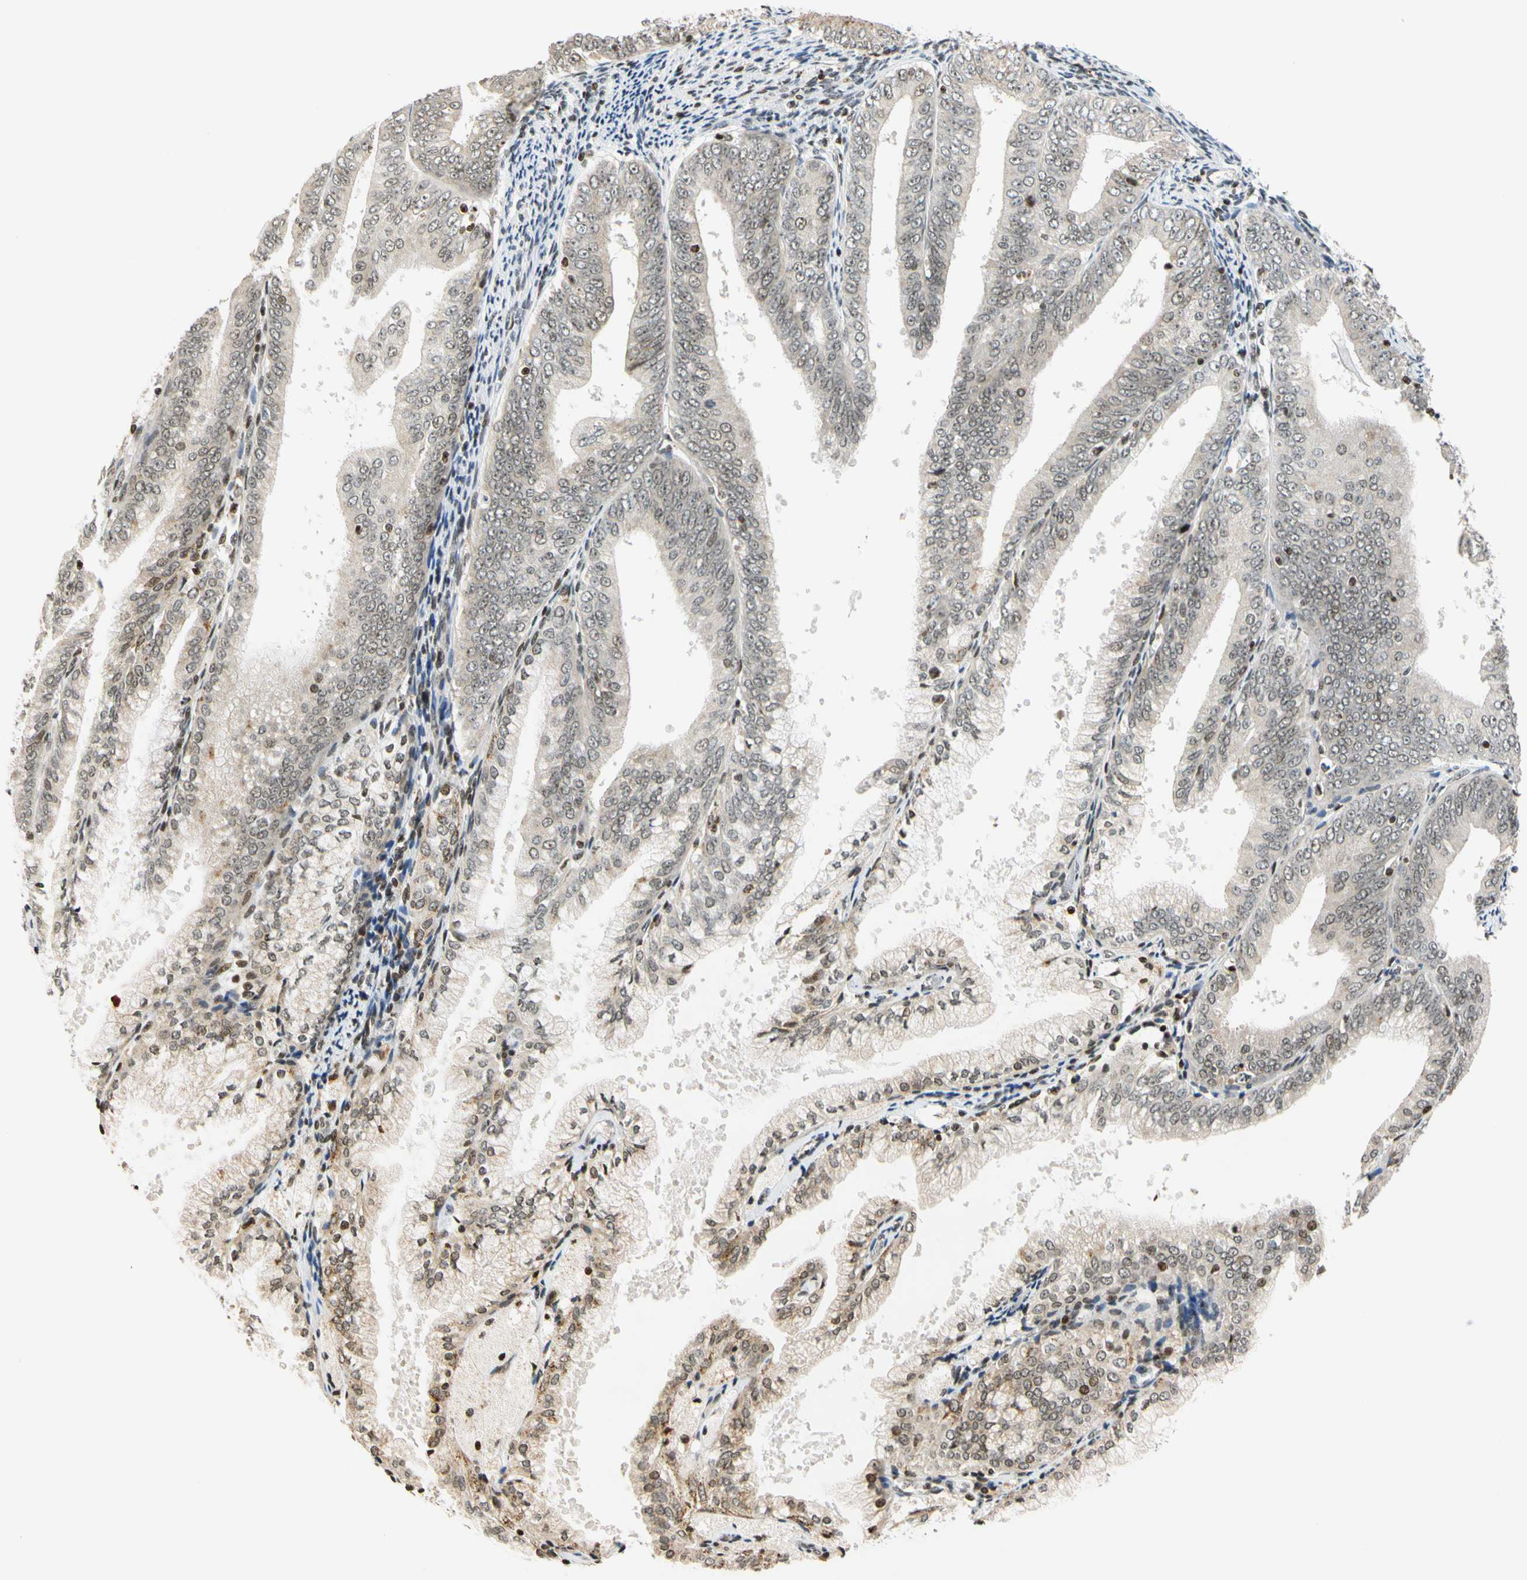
{"staining": {"intensity": "moderate", "quantity": "<25%", "location": "cytoplasmic/membranous,nuclear"}, "tissue": "endometrial cancer", "cell_type": "Tumor cells", "image_type": "cancer", "snomed": [{"axis": "morphology", "description": "Adenocarcinoma, NOS"}, {"axis": "topography", "description": "Endometrium"}], "caption": "High-magnification brightfield microscopy of endometrial cancer stained with DAB (brown) and counterstained with hematoxylin (blue). tumor cells exhibit moderate cytoplasmic/membranous and nuclear expression is seen in approximately<25% of cells. Using DAB (3,3'-diaminobenzidine) (brown) and hematoxylin (blue) stains, captured at high magnification using brightfield microscopy.", "gene": "CDK7", "patient": {"sex": "female", "age": 63}}